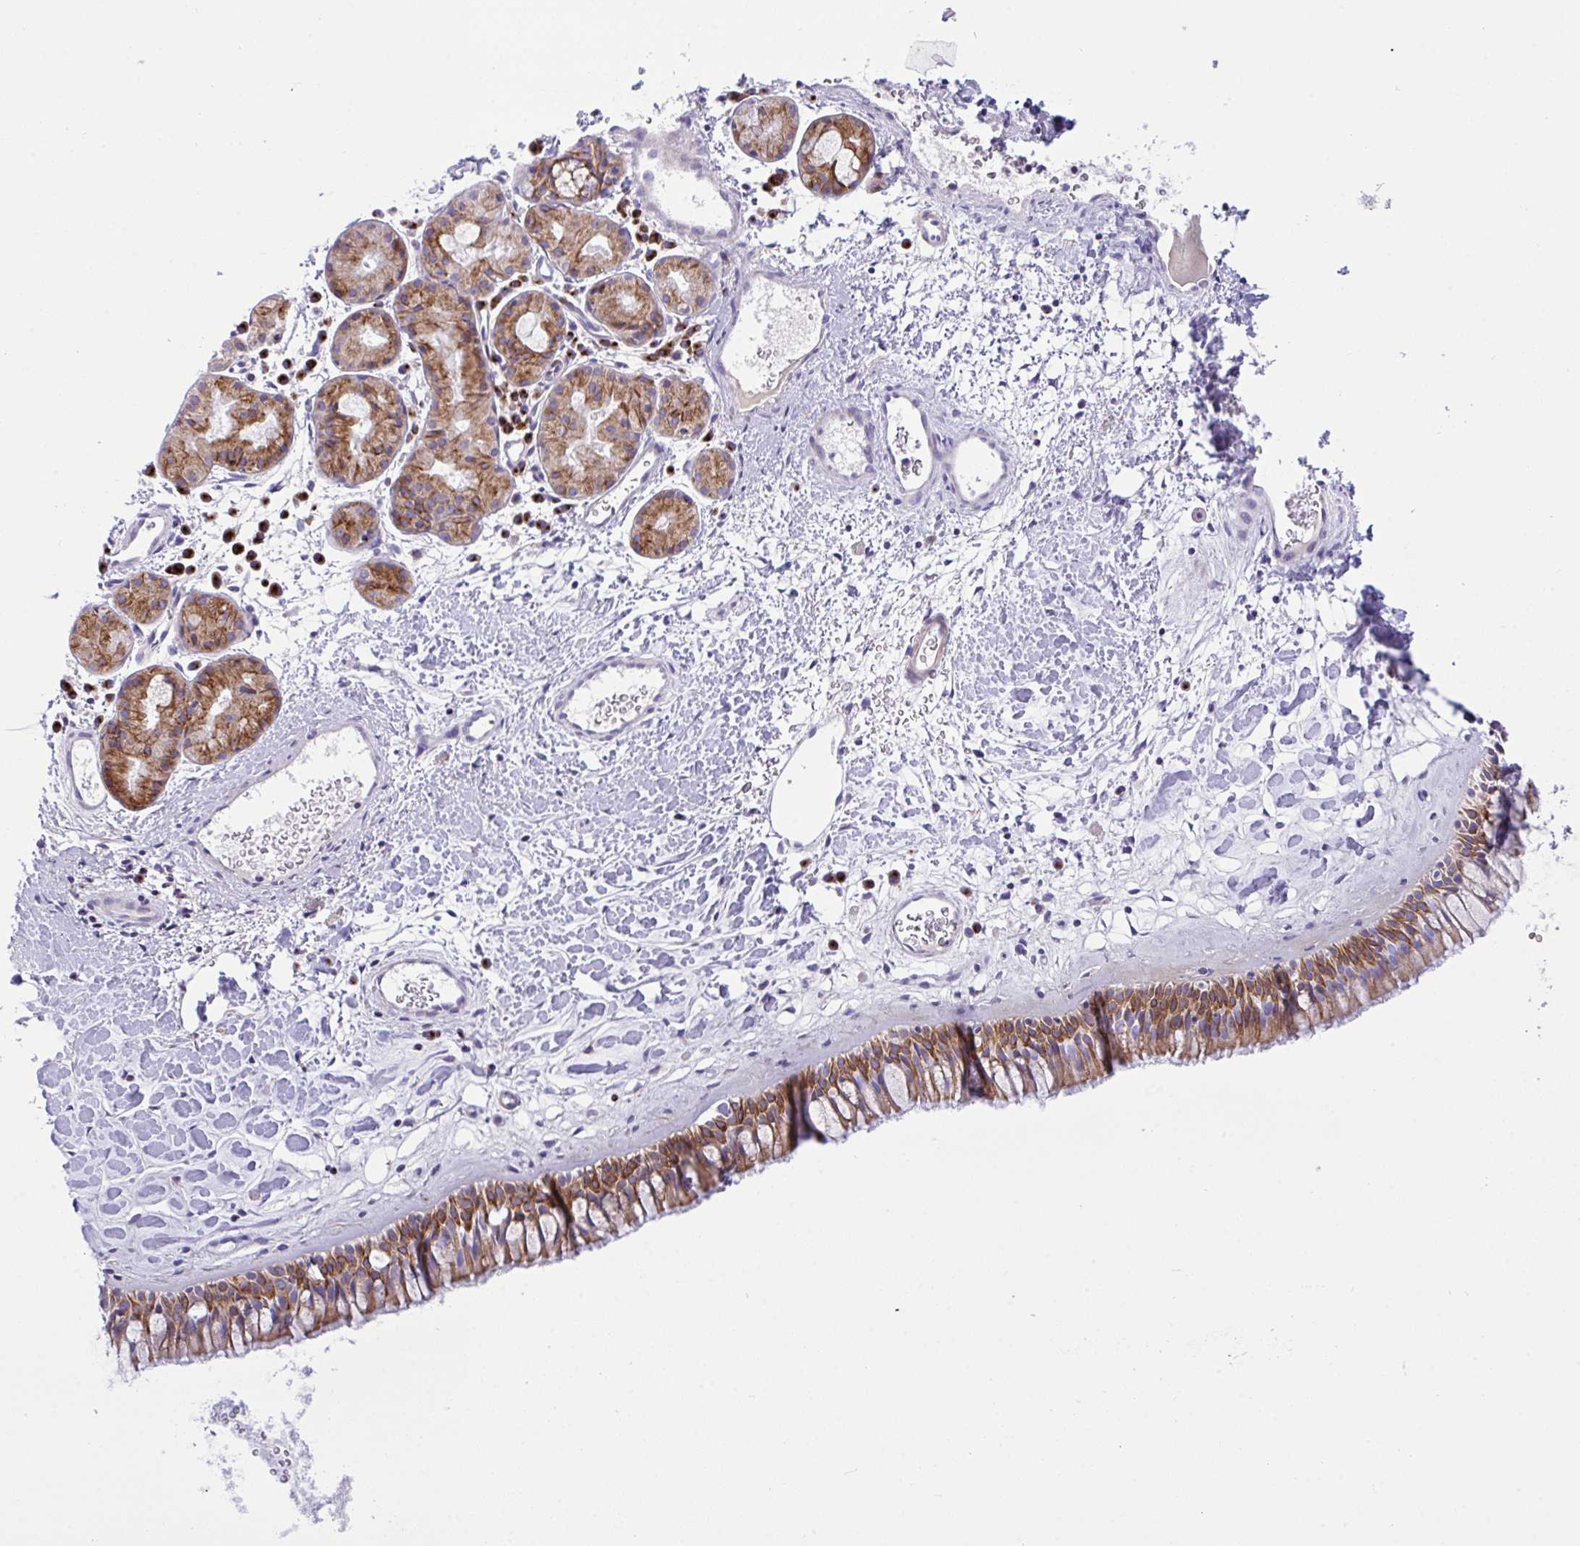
{"staining": {"intensity": "moderate", "quantity": ">75%", "location": "cytoplasmic/membranous"}, "tissue": "nasopharynx", "cell_type": "Respiratory epithelial cells", "image_type": "normal", "snomed": [{"axis": "morphology", "description": "Normal tissue, NOS"}, {"axis": "topography", "description": "Nasopharynx"}], "caption": "Nasopharynx stained with a brown dye shows moderate cytoplasmic/membranous positive staining in approximately >75% of respiratory epithelial cells.", "gene": "FBXL20", "patient": {"sex": "male", "age": 65}}